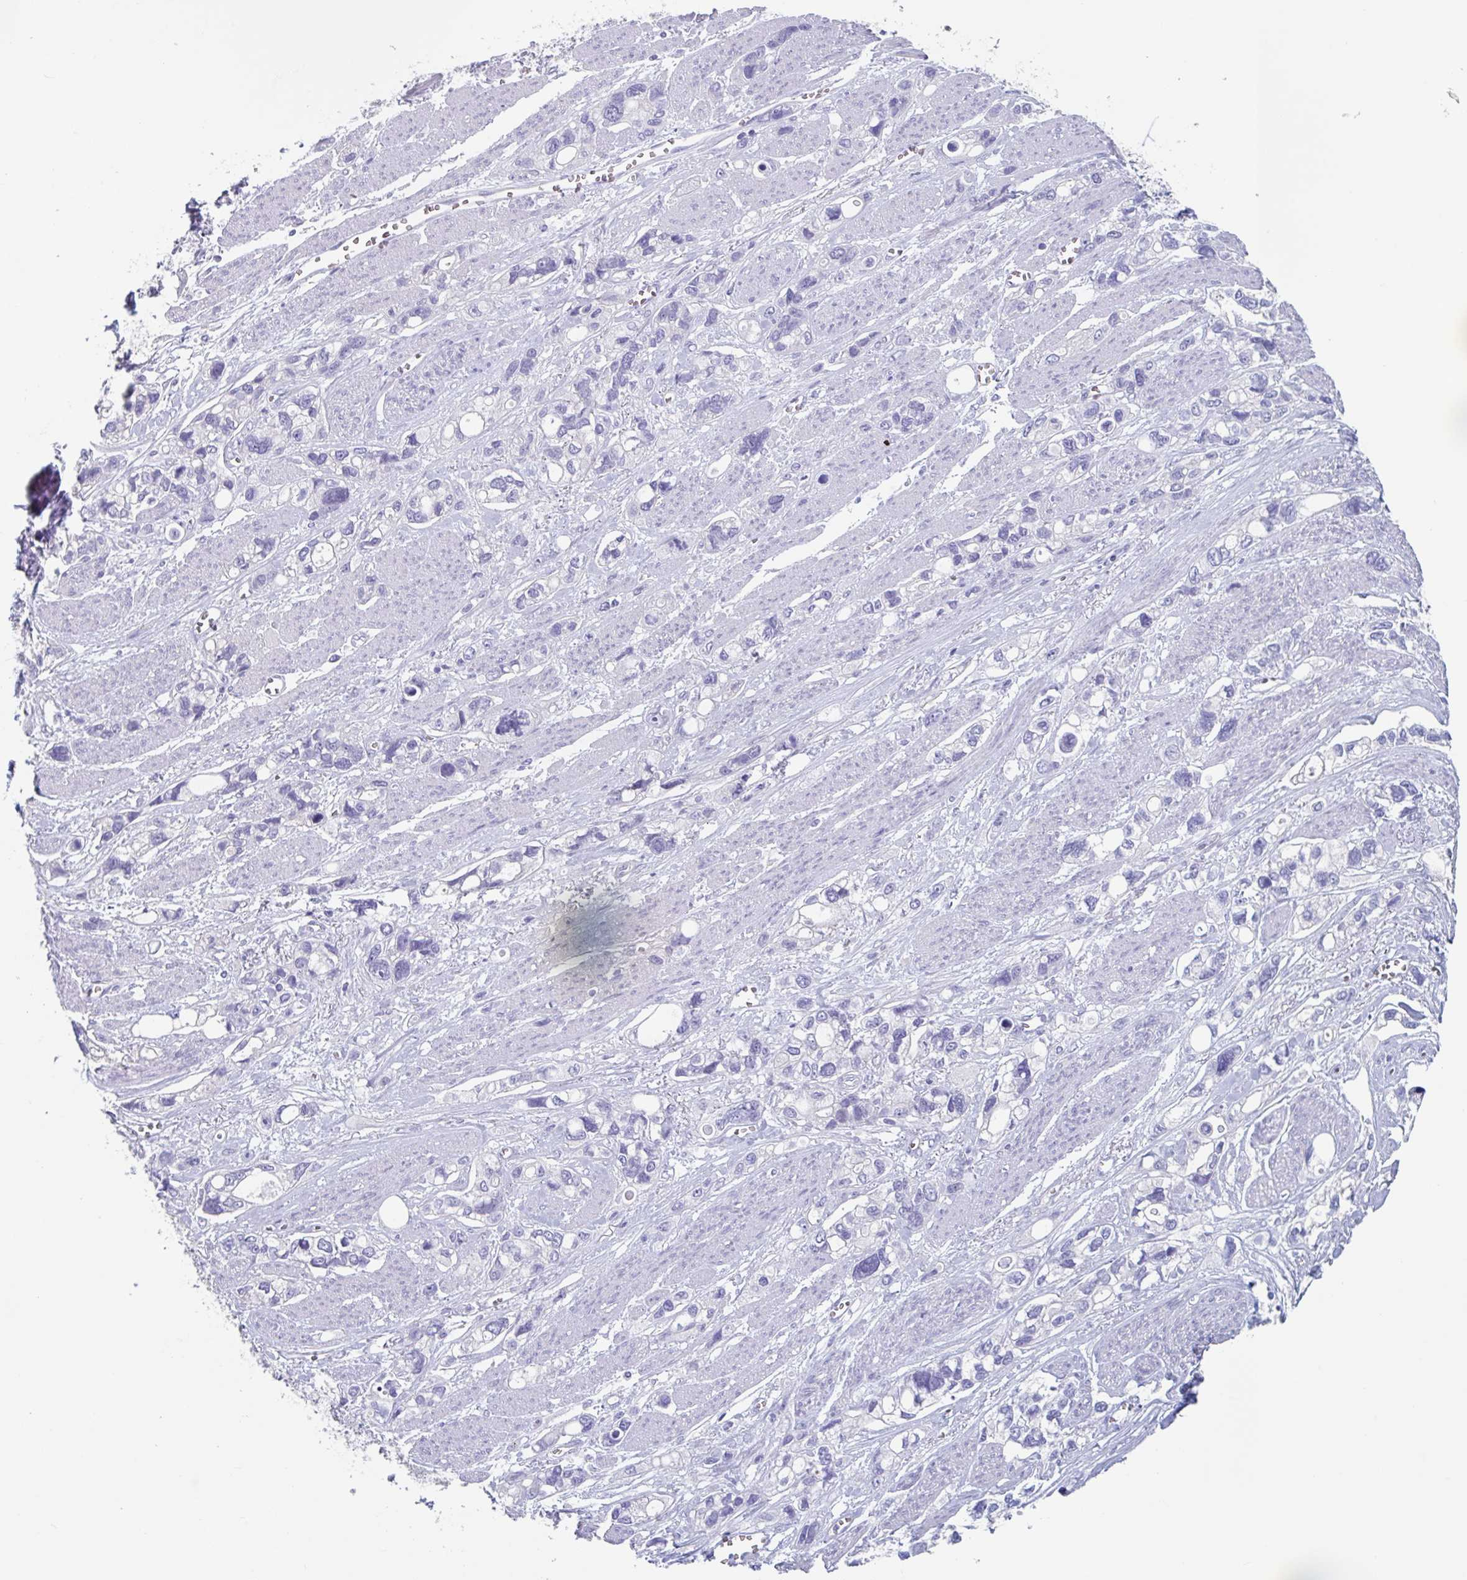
{"staining": {"intensity": "negative", "quantity": "none", "location": "none"}, "tissue": "stomach cancer", "cell_type": "Tumor cells", "image_type": "cancer", "snomed": [{"axis": "morphology", "description": "Adenocarcinoma, NOS"}, {"axis": "topography", "description": "Stomach, upper"}], "caption": "There is no significant staining in tumor cells of stomach adenocarcinoma.", "gene": "ABHD16A", "patient": {"sex": "female", "age": 81}}